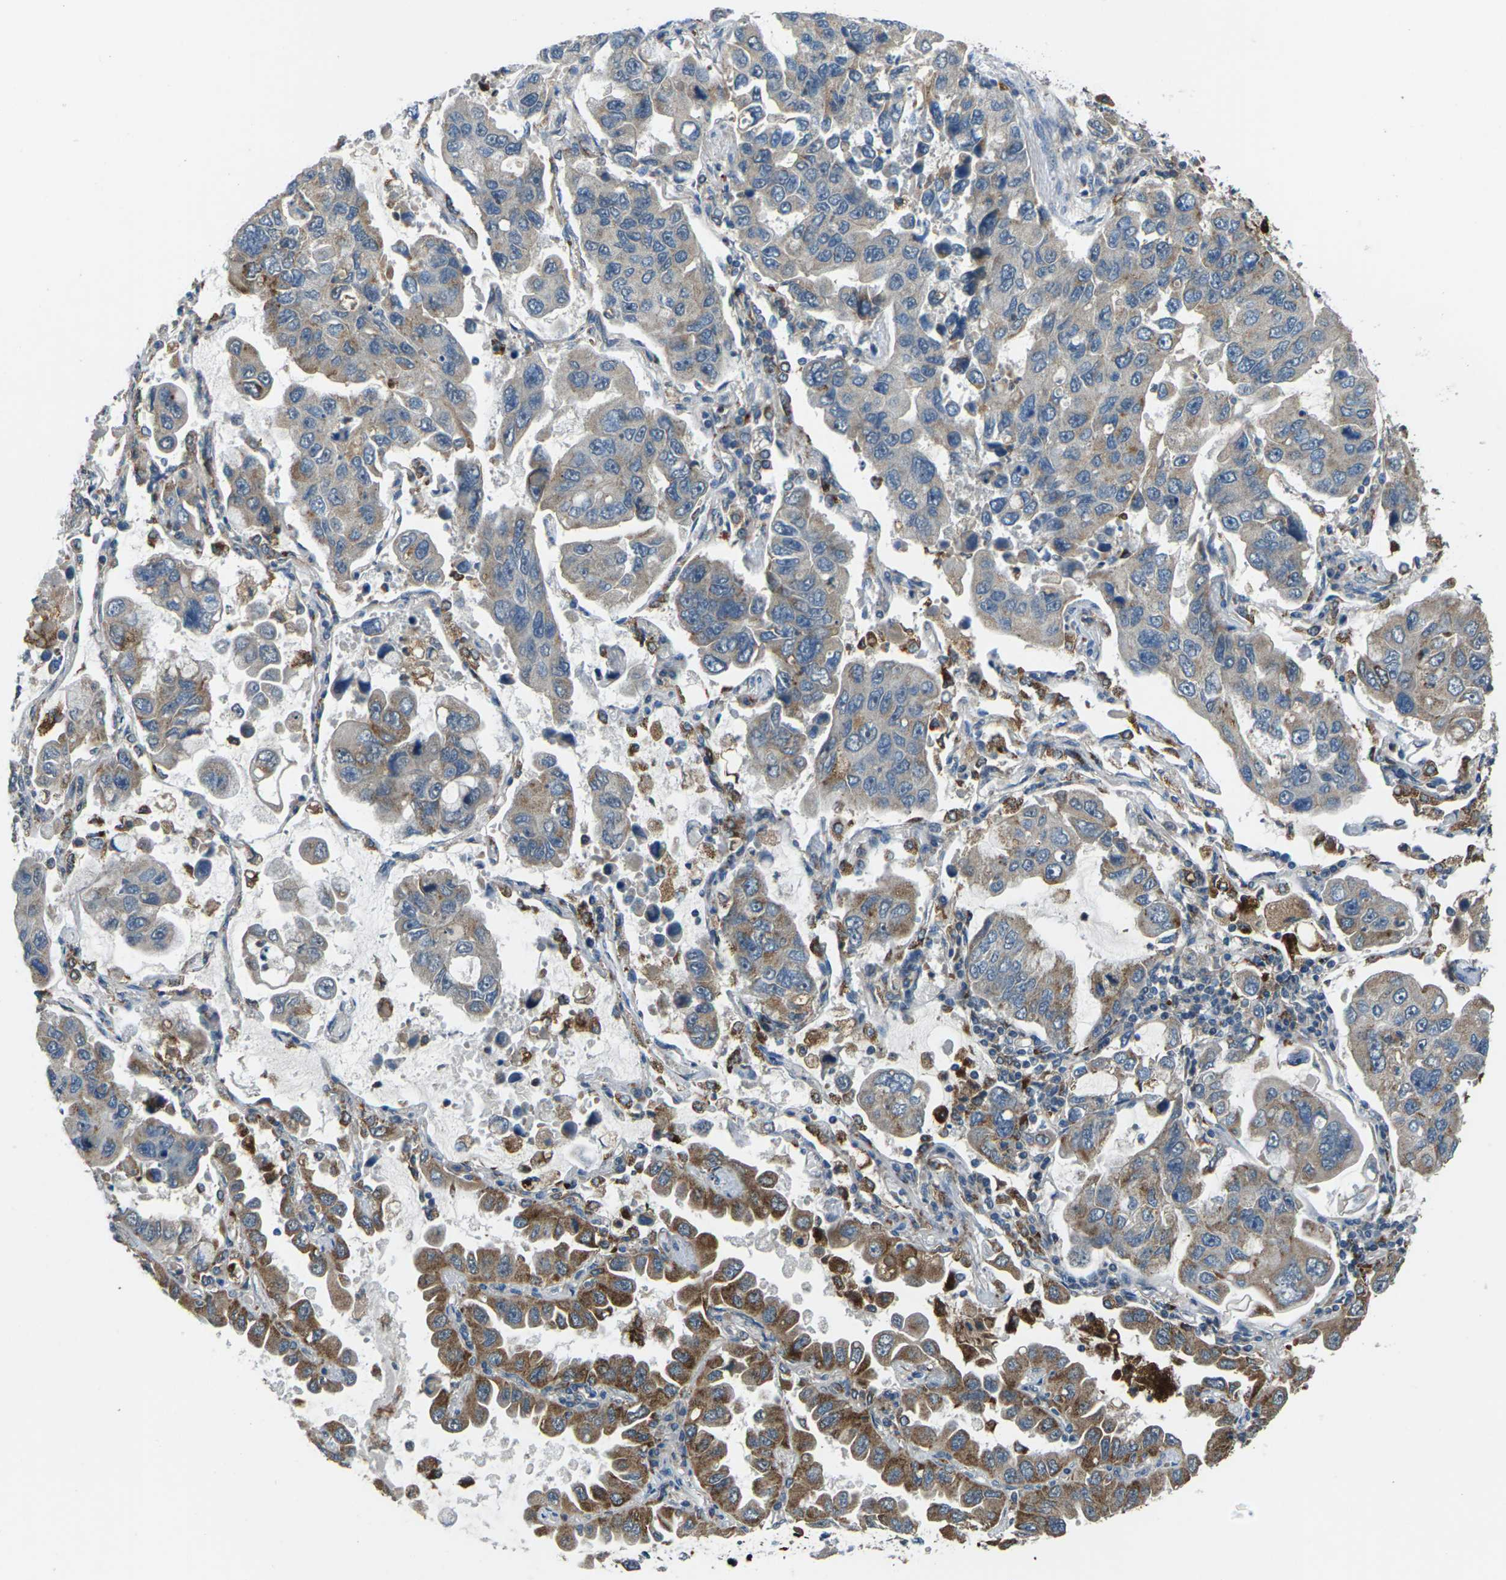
{"staining": {"intensity": "moderate", "quantity": ">75%", "location": "cytoplasmic/membranous"}, "tissue": "lung cancer", "cell_type": "Tumor cells", "image_type": "cancer", "snomed": [{"axis": "morphology", "description": "Adenocarcinoma, NOS"}, {"axis": "topography", "description": "Lung"}], "caption": "This image reveals immunohistochemistry staining of lung cancer (adenocarcinoma), with medium moderate cytoplasmic/membranous staining in about >75% of tumor cells.", "gene": "SLC31A2", "patient": {"sex": "male", "age": 64}}